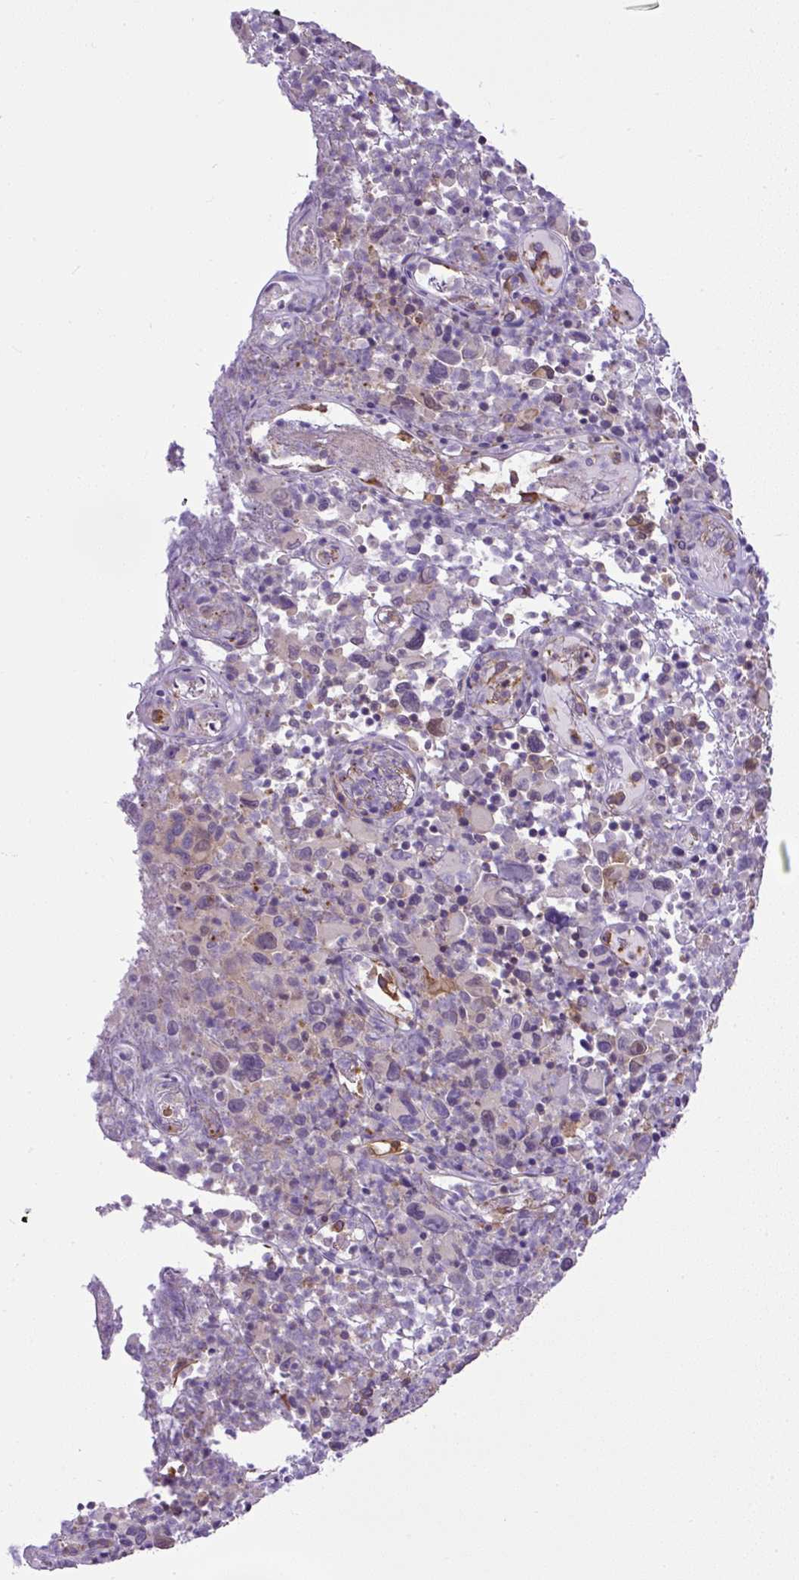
{"staining": {"intensity": "negative", "quantity": "none", "location": "none"}, "tissue": "melanoma", "cell_type": "Tumor cells", "image_type": "cancer", "snomed": [{"axis": "morphology", "description": "Malignant melanoma, NOS"}, {"axis": "topography", "description": "Skin"}], "caption": "DAB (3,3'-diaminobenzidine) immunohistochemical staining of human malignant melanoma displays no significant positivity in tumor cells.", "gene": "MAP1S", "patient": {"sex": "female", "age": 82}}